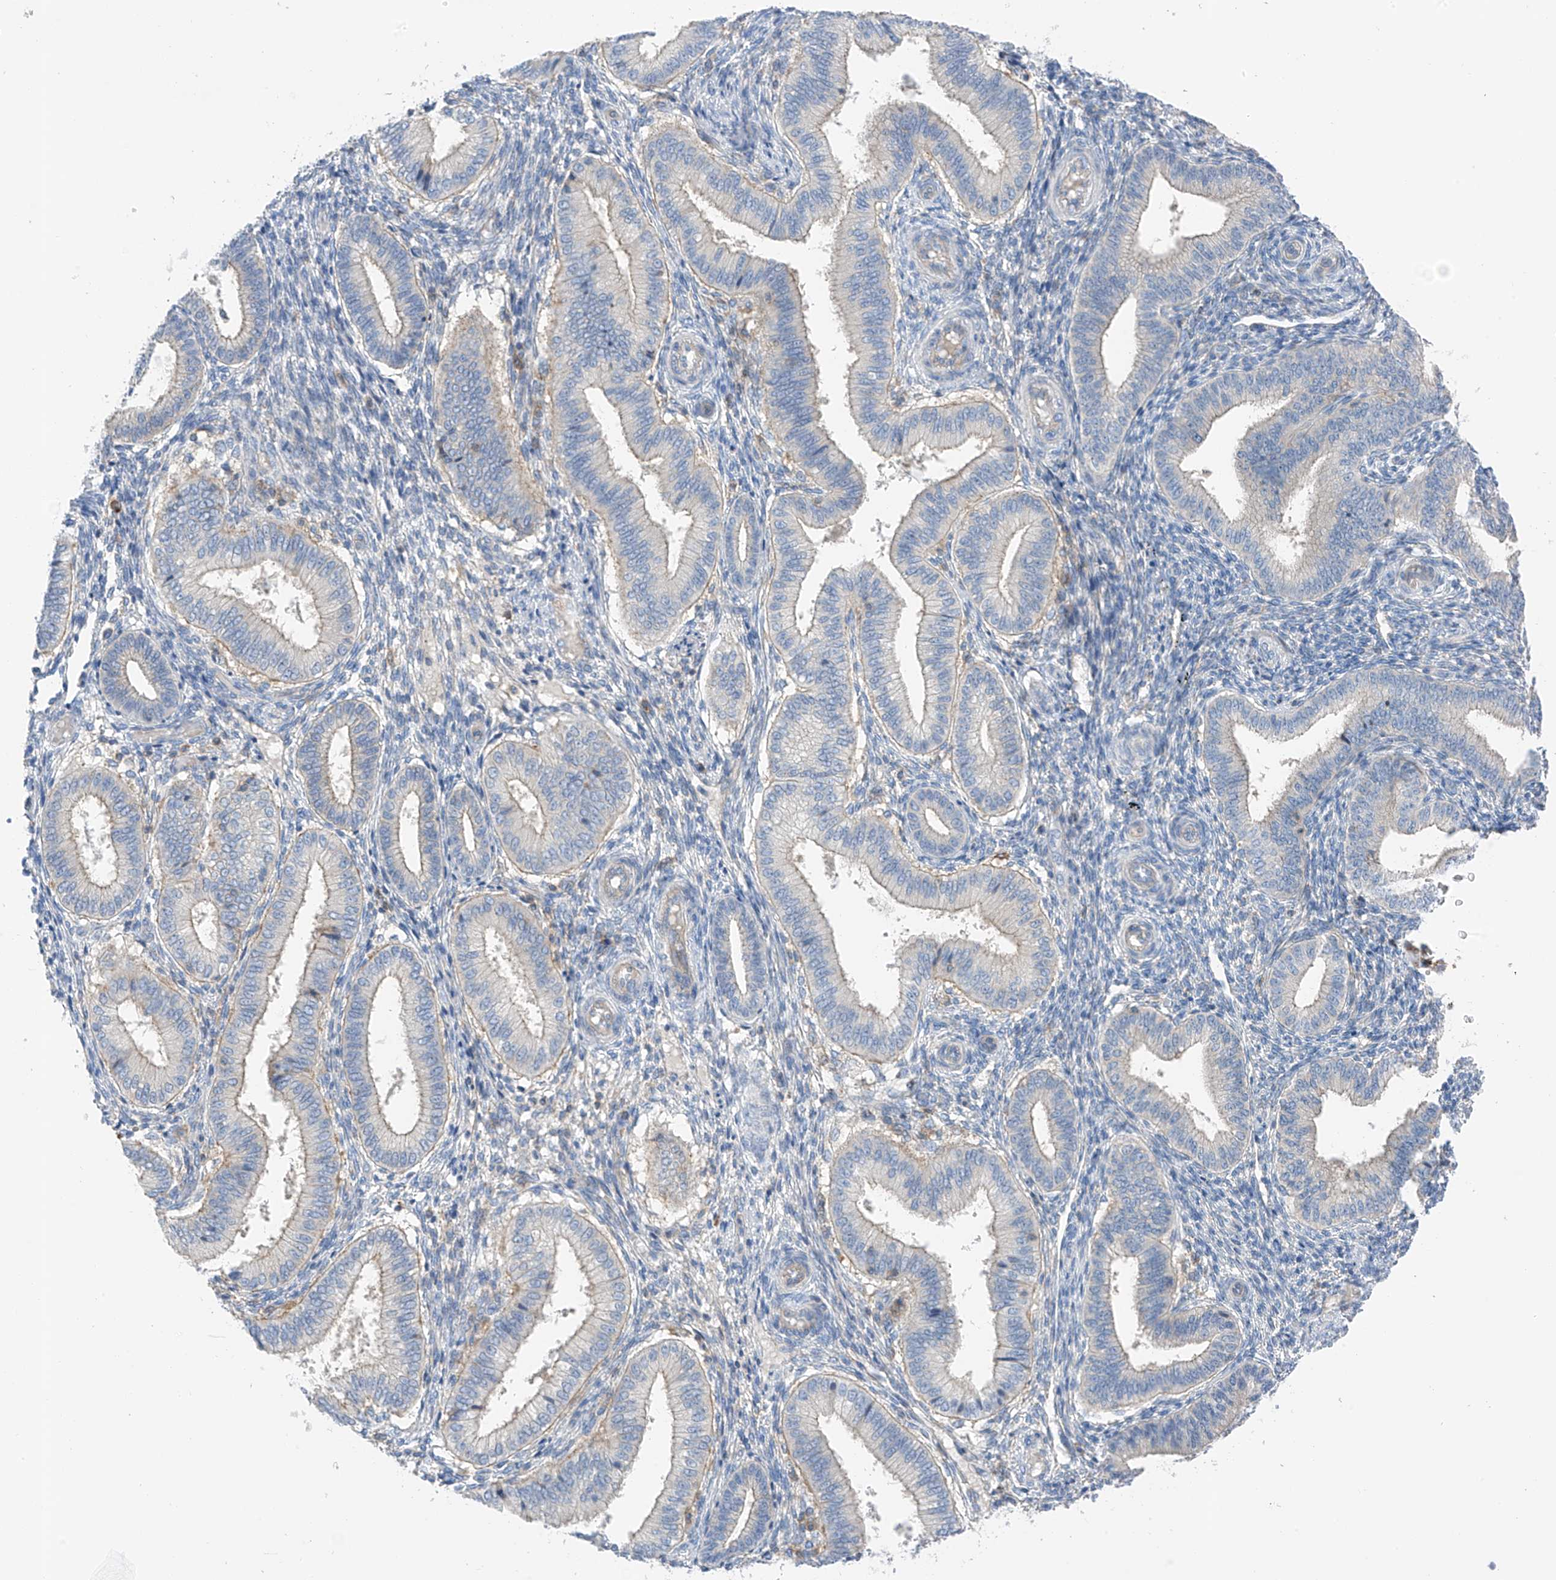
{"staining": {"intensity": "negative", "quantity": "none", "location": "none"}, "tissue": "endometrium", "cell_type": "Cells in endometrial stroma", "image_type": "normal", "snomed": [{"axis": "morphology", "description": "Normal tissue, NOS"}, {"axis": "topography", "description": "Endometrium"}], "caption": "An immunohistochemistry (IHC) photomicrograph of benign endometrium is shown. There is no staining in cells in endometrial stroma of endometrium.", "gene": "NALCN", "patient": {"sex": "female", "age": 39}}